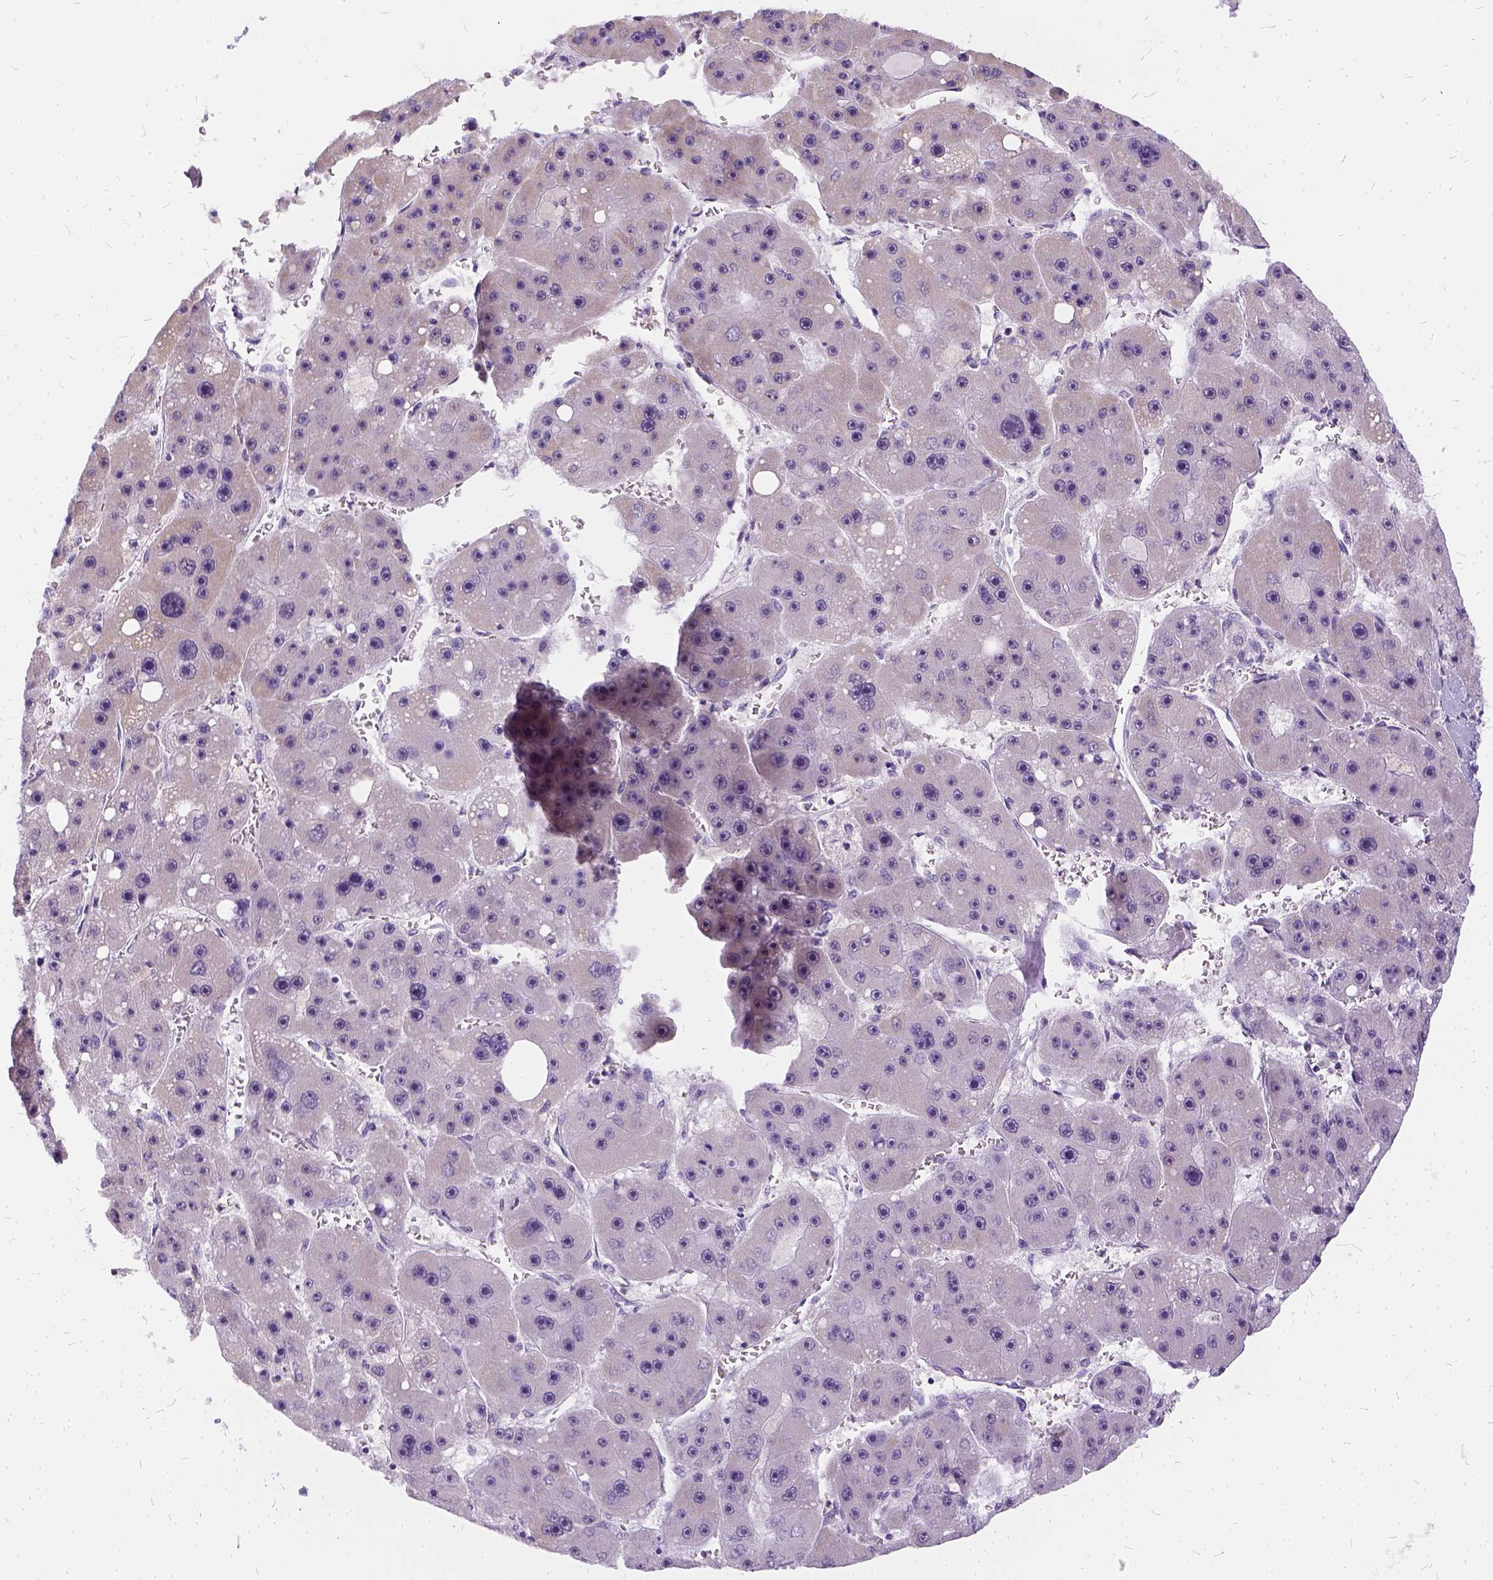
{"staining": {"intensity": "negative", "quantity": "none", "location": "none"}, "tissue": "liver cancer", "cell_type": "Tumor cells", "image_type": "cancer", "snomed": [{"axis": "morphology", "description": "Carcinoma, Hepatocellular, NOS"}, {"axis": "topography", "description": "Liver"}], "caption": "There is no significant expression in tumor cells of hepatocellular carcinoma (liver).", "gene": "FDX1", "patient": {"sex": "female", "age": 61}}